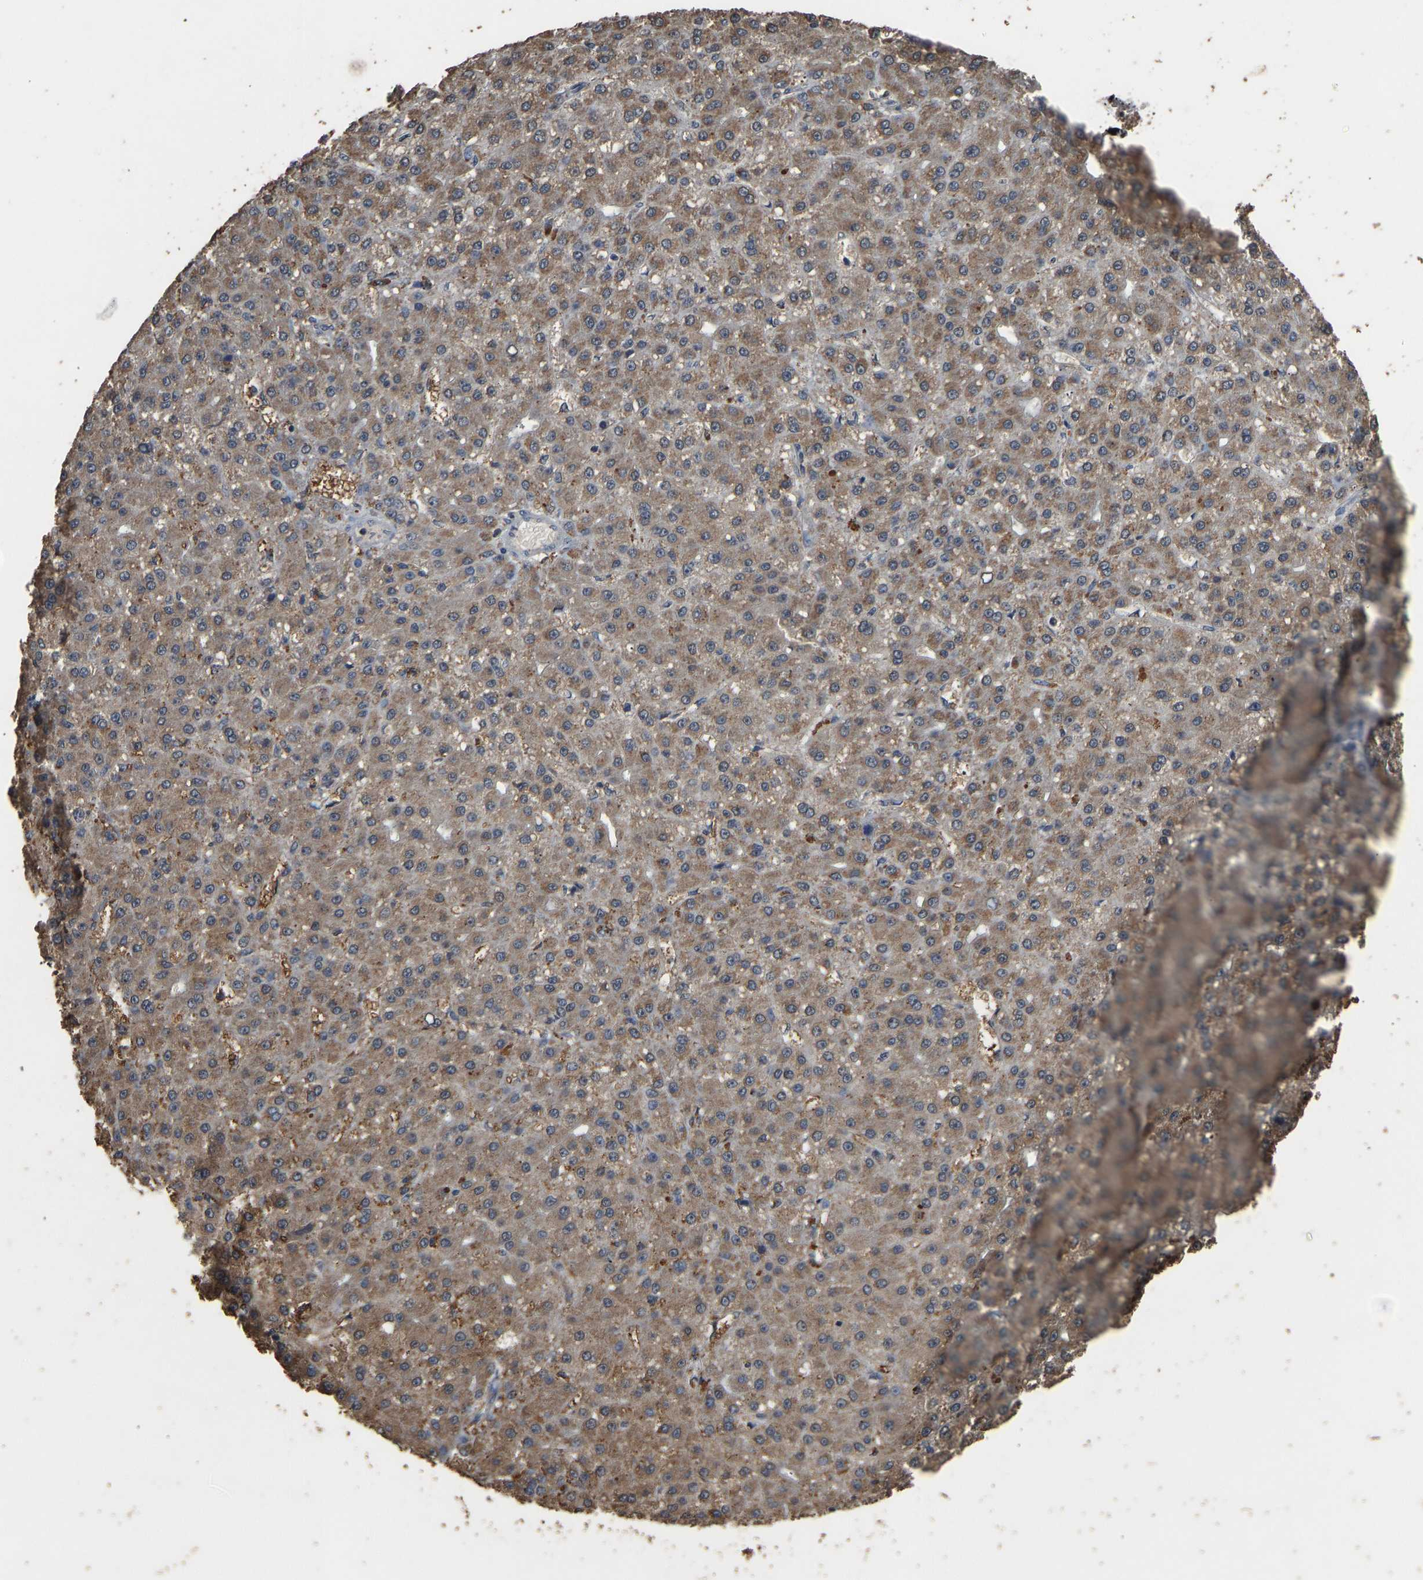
{"staining": {"intensity": "moderate", "quantity": "25%-75%", "location": "cytoplasmic/membranous,nuclear"}, "tissue": "liver cancer", "cell_type": "Tumor cells", "image_type": "cancer", "snomed": [{"axis": "morphology", "description": "Carcinoma, Hepatocellular, NOS"}, {"axis": "topography", "description": "Liver"}], "caption": "Protein staining of liver cancer tissue shows moderate cytoplasmic/membranous and nuclear staining in approximately 25%-75% of tumor cells. The staining is performed using DAB (3,3'-diaminobenzidine) brown chromogen to label protein expression. The nuclei are counter-stained blue using hematoxylin.", "gene": "CIDEC", "patient": {"sex": "male", "age": 67}}